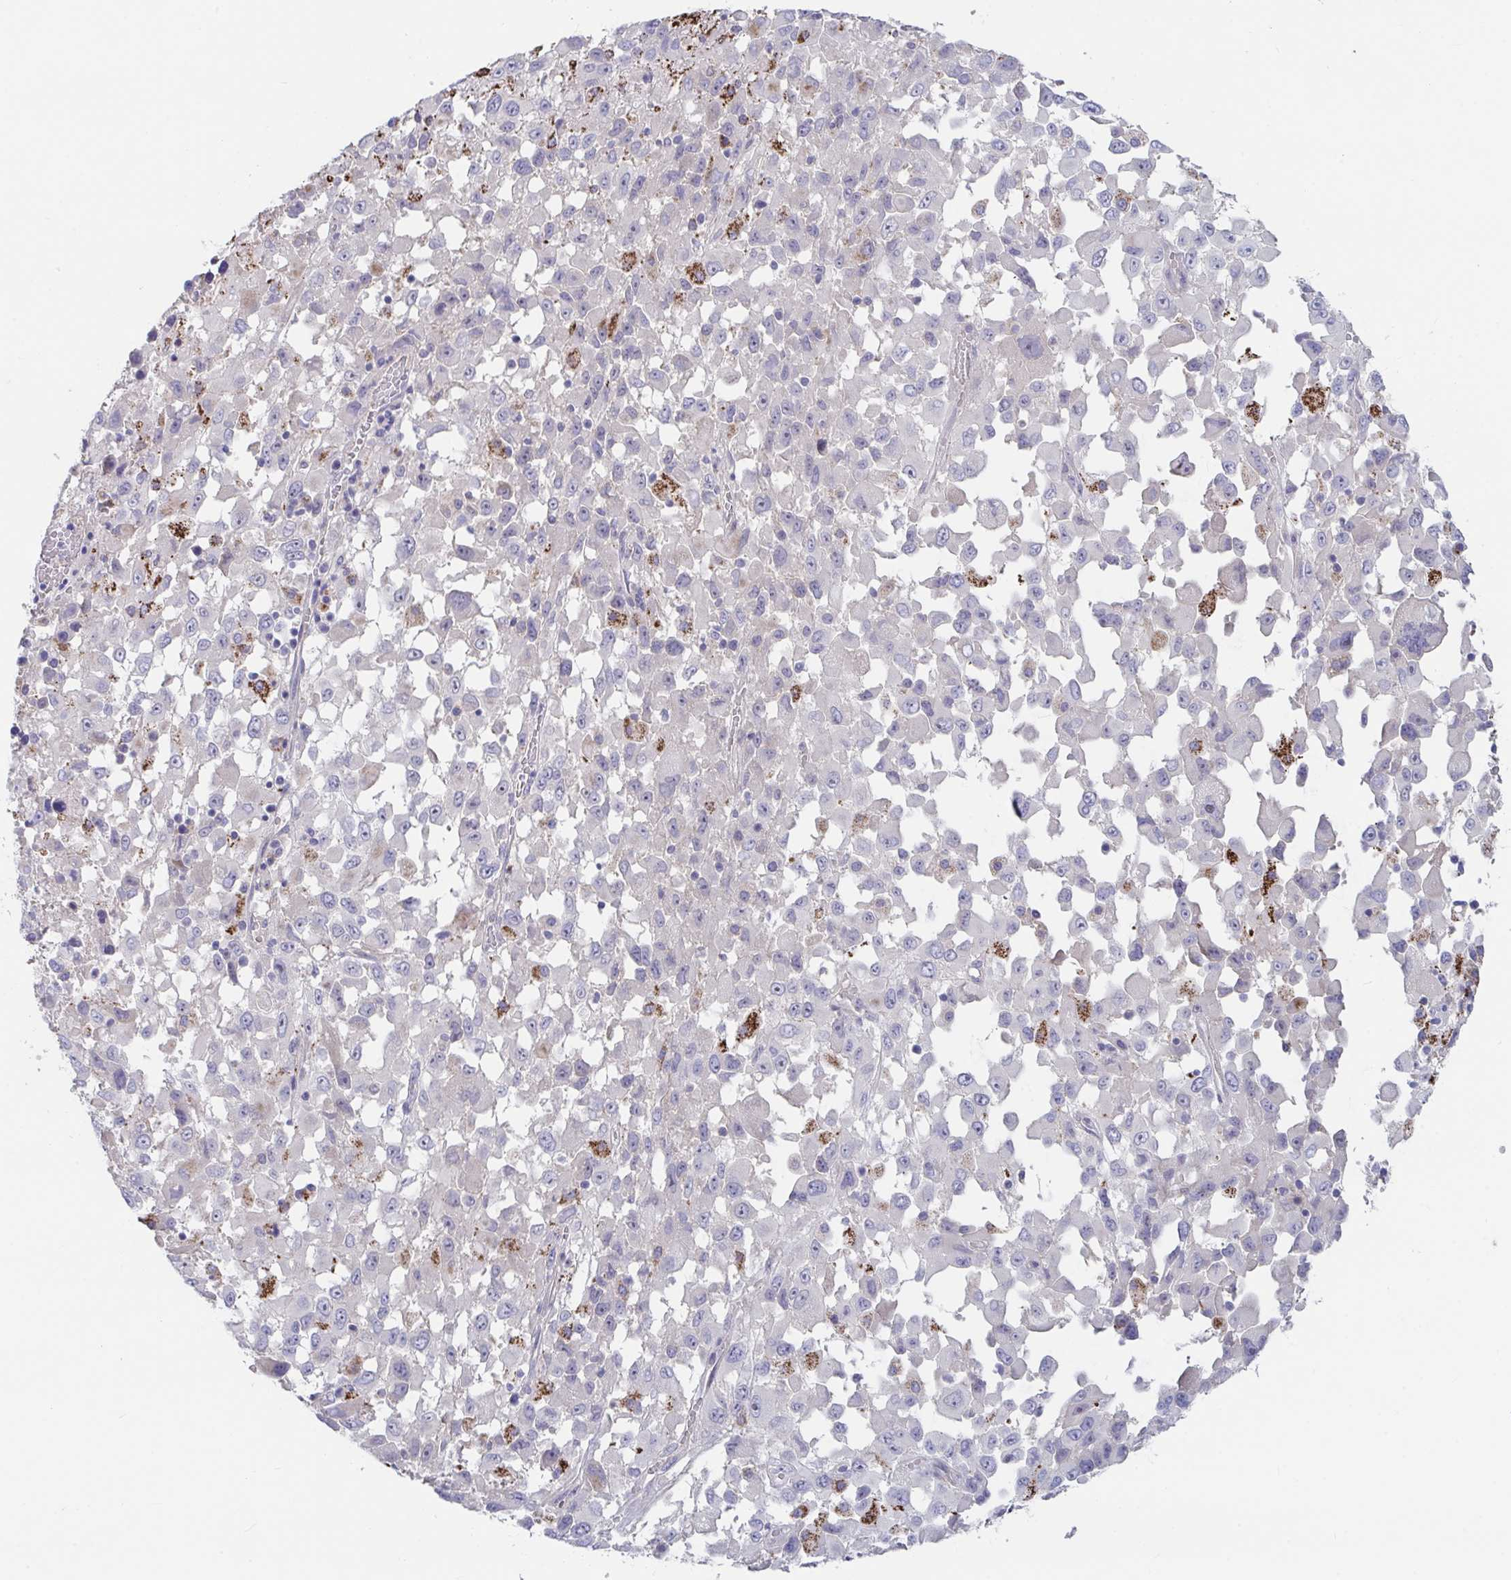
{"staining": {"intensity": "negative", "quantity": "none", "location": "none"}, "tissue": "melanoma", "cell_type": "Tumor cells", "image_type": "cancer", "snomed": [{"axis": "morphology", "description": "Malignant melanoma, Metastatic site"}, {"axis": "topography", "description": "Soft tissue"}], "caption": "Tumor cells show no significant positivity in melanoma.", "gene": "FAM156B", "patient": {"sex": "male", "age": 50}}